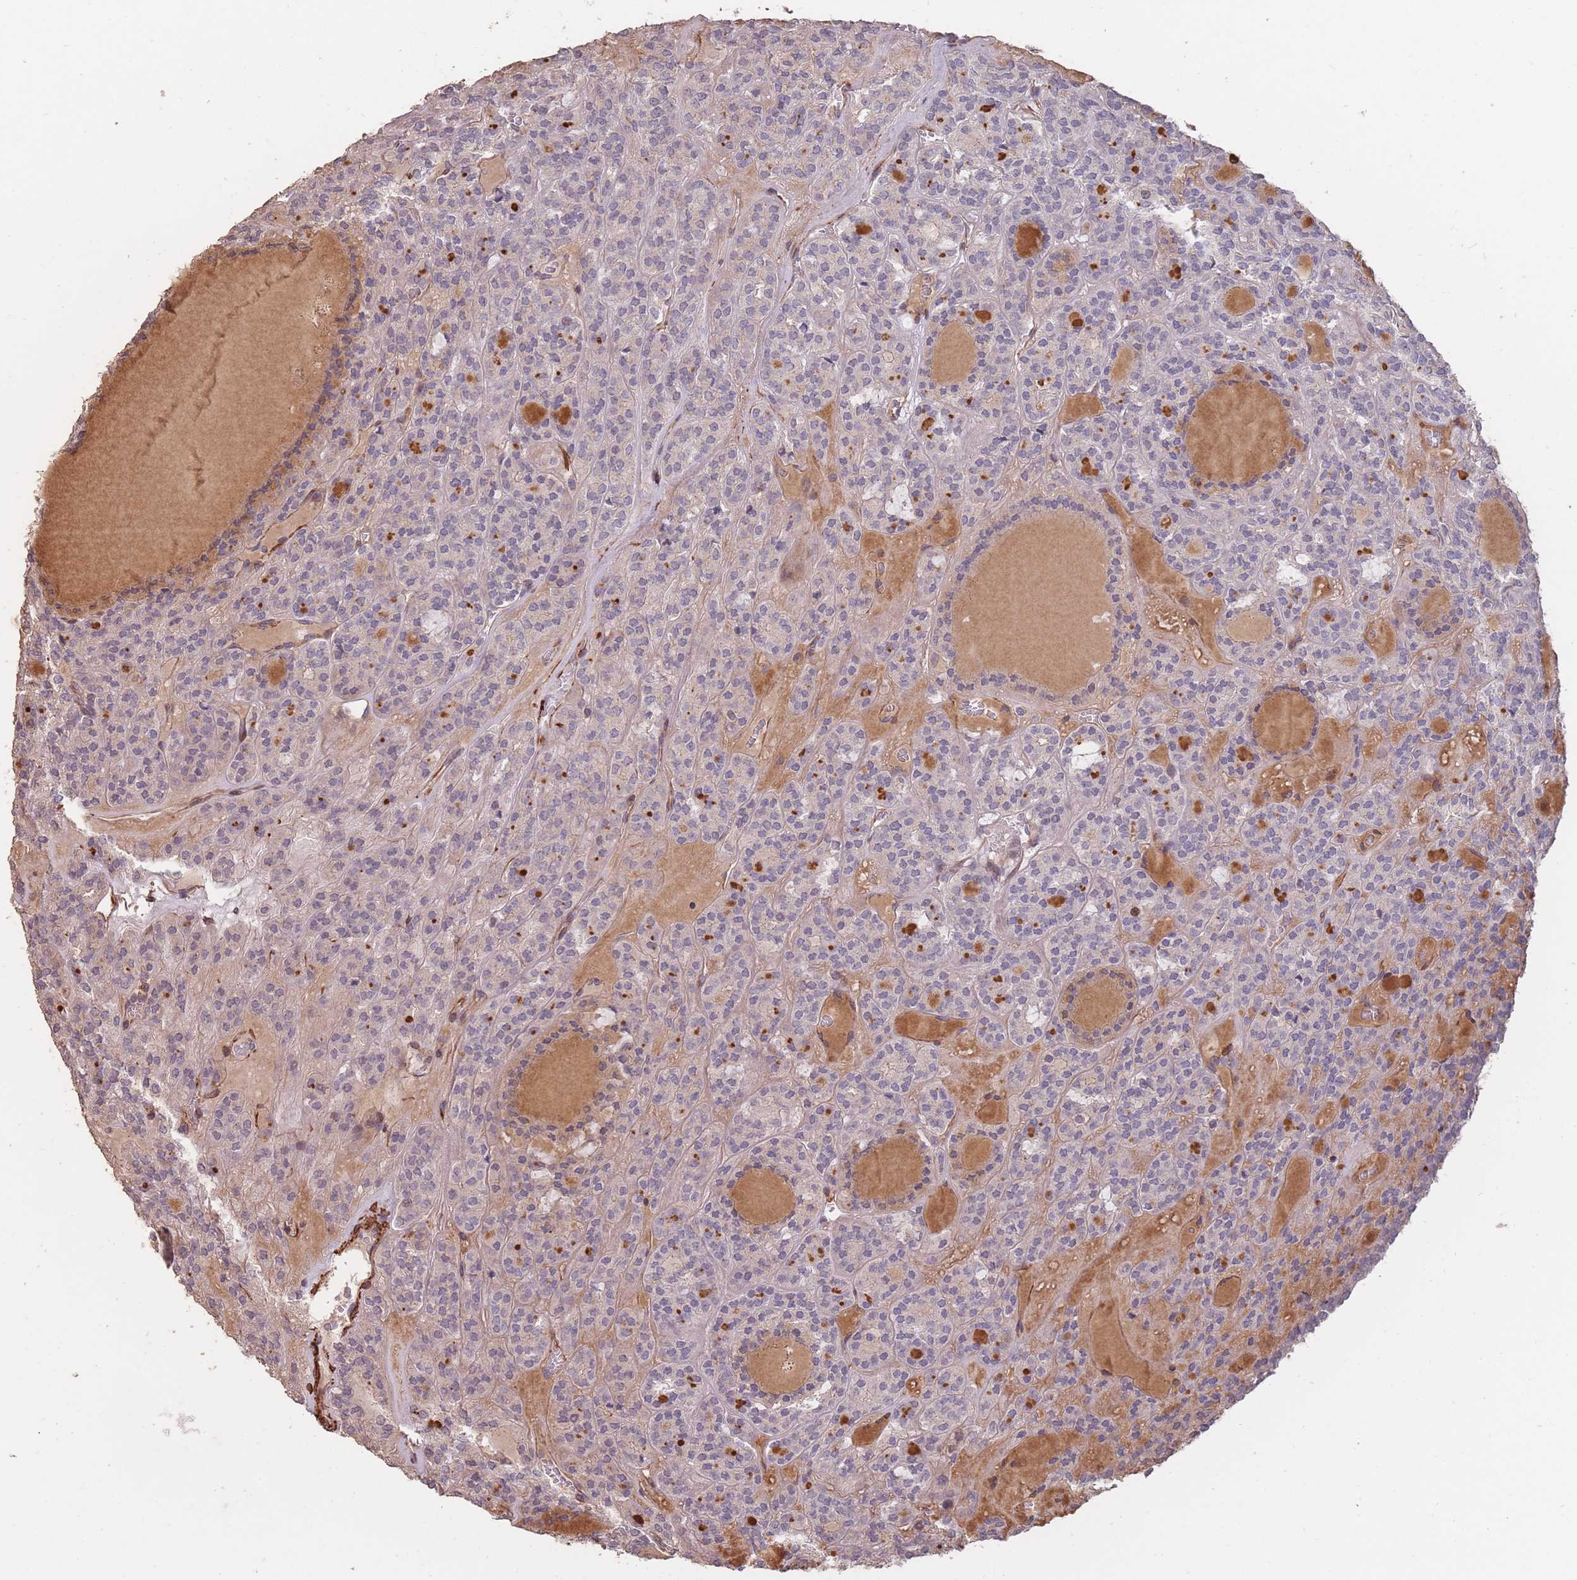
{"staining": {"intensity": "negative", "quantity": "none", "location": "none"}, "tissue": "thyroid cancer", "cell_type": "Tumor cells", "image_type": "cancer", "snomed": [{"axis": "morphology", "description": "Follicular adenoma carcinoma, NOS"}, {"axis": "topography", "description": "Thyroid gland"}], "caption": "Immunohistochemistry image of neoplastic tissue: human thyroid follicular adenoma carcinoma stained with DAB exhibits no significant protein expression in tumor cells.", "gene": "NLRC4", "patient": {"sex": "female", "age": 63}}